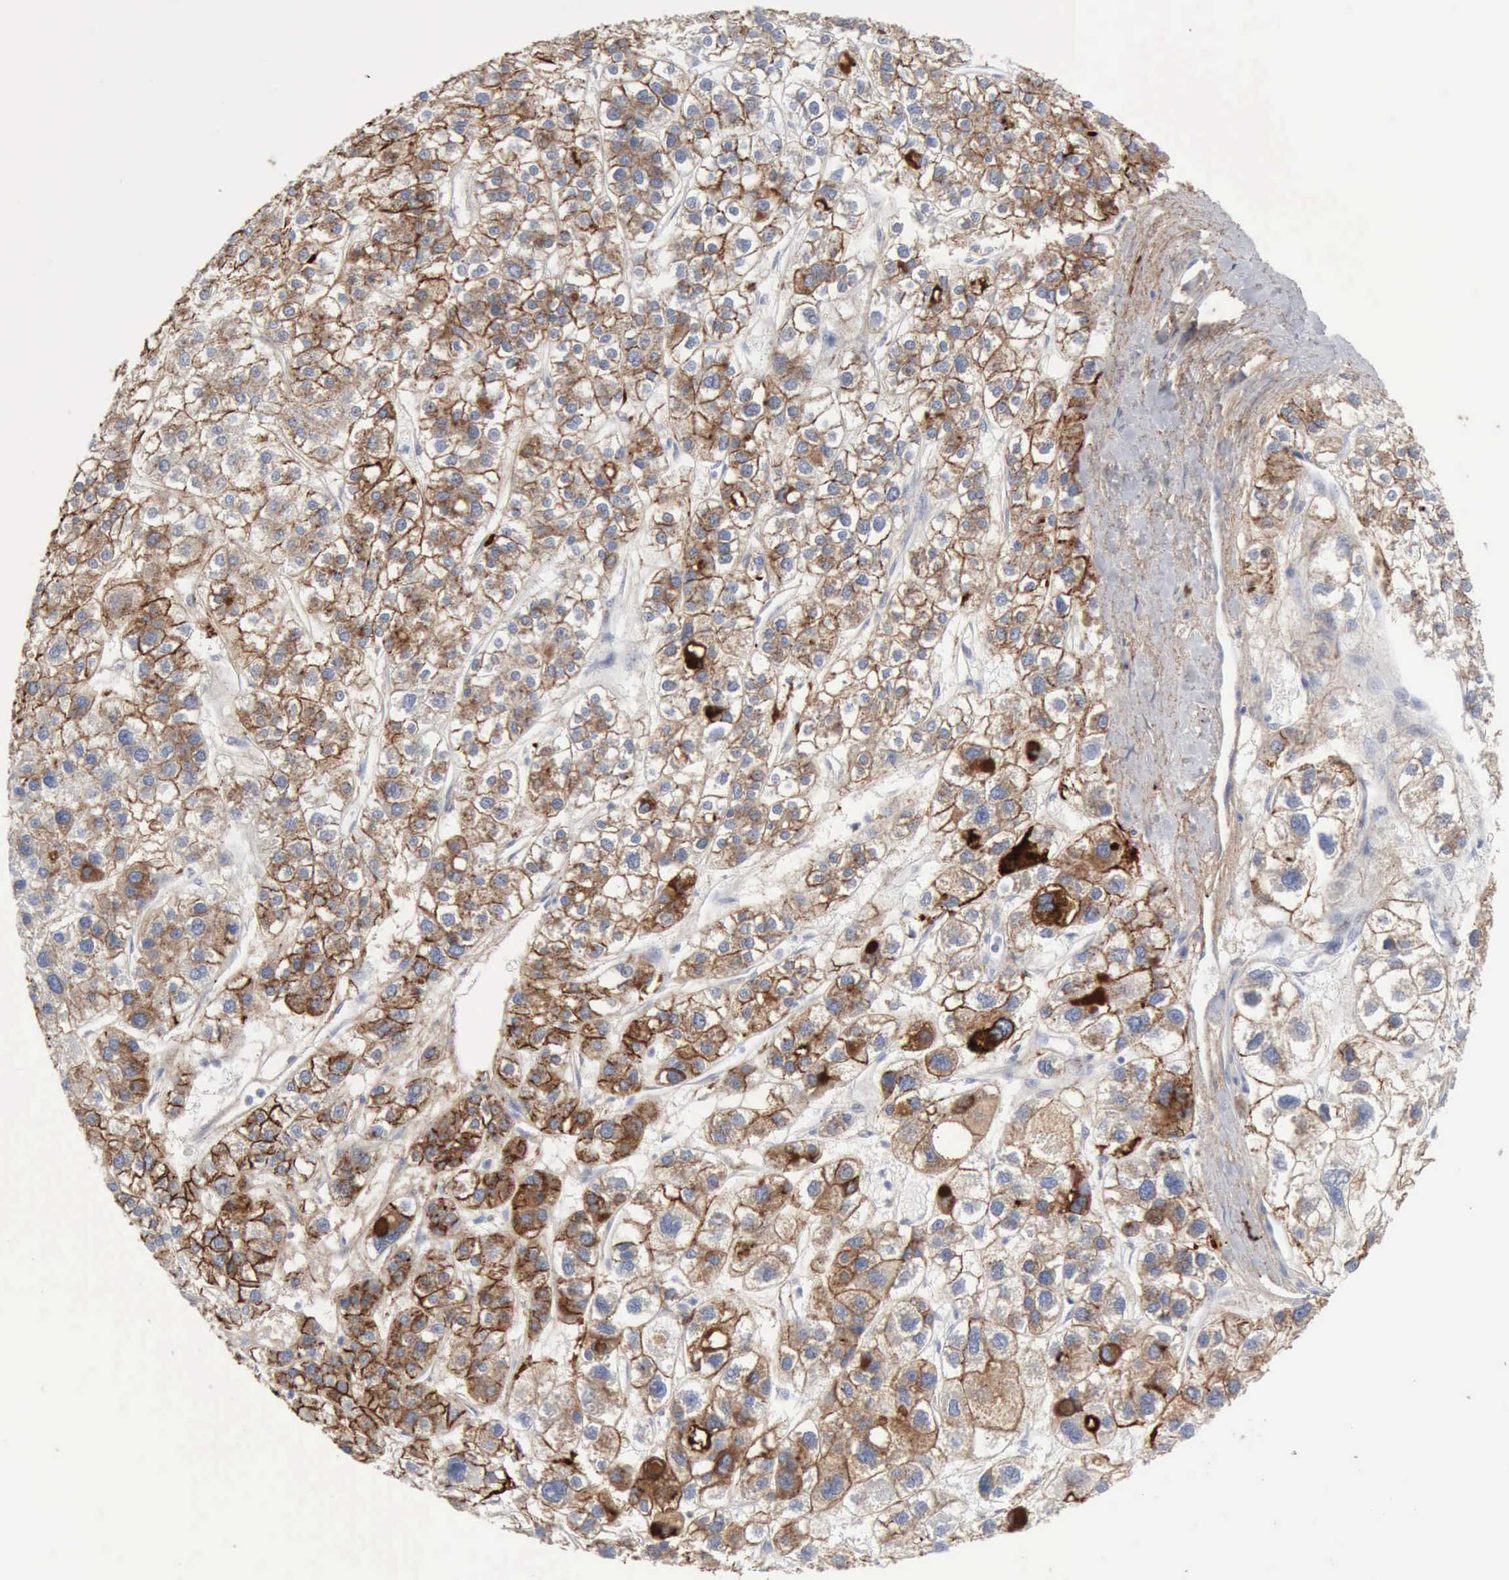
{"staining": {"intensity": "strong", "quantity": "25%-75%", "location": "cytoplasmic/membranous"}, "tissue": "liver cancer", "cell_type": "Tumor cells", "image_type": "cancer", "snomed": [{"axis": "morphology", "description": "Carcinoma, Hepatocellular, NOS"}, {"axis": "topography", "description": "Liver"}], "caption": "IHC of human liver hepatocellular carcinoma demonstrates high levels of strong cytoplasmic/membranous expression in about 25%-75% of tumor cells.", "gene": "C4BPA", "patient": {"sex": "female", "age": 85}}